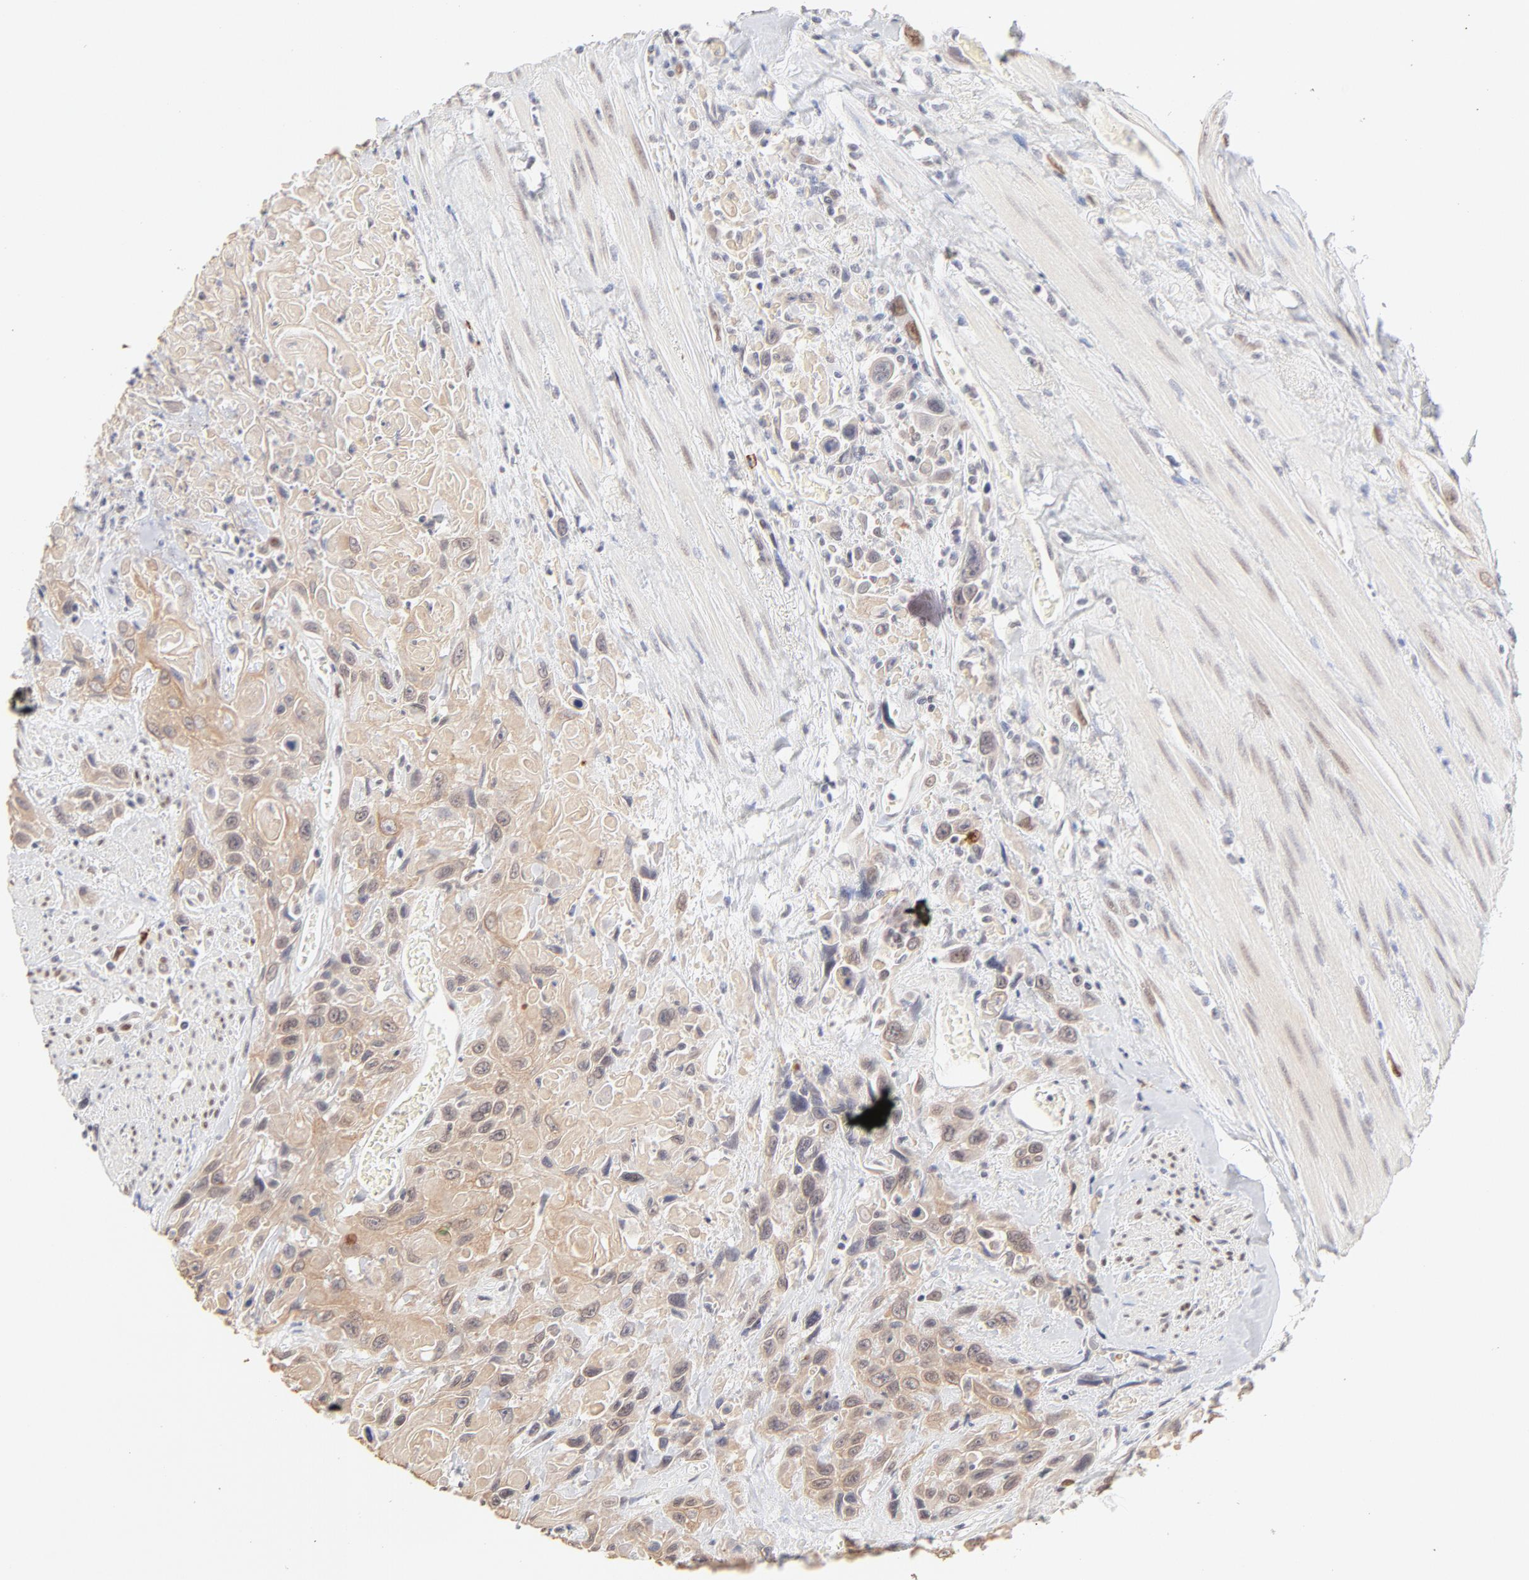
{"staining": {"intensity": "weak", "quantity": "25%-75%", "location": "cytoplasmic/membranous"}, "tissue": "urothelial cancer", "cell_type": "Tumor cells", "image_type": "cancer", "snomed": [{"axis": "morphology", "description": "Urothelial carcinoma, High grade"}, {"axis": "topography", "description": "Urinary bladder"}], "caption": "A photomicrograph of human urothelial cancer stained for a protein shows weak cytoplasmic/membranous brown staining in tumor cells. The protein of interest is shown in brown color, while the nuclei are stained blue.", "gene": "PBX3", "patient": {"sex": "female", "age": 84}}